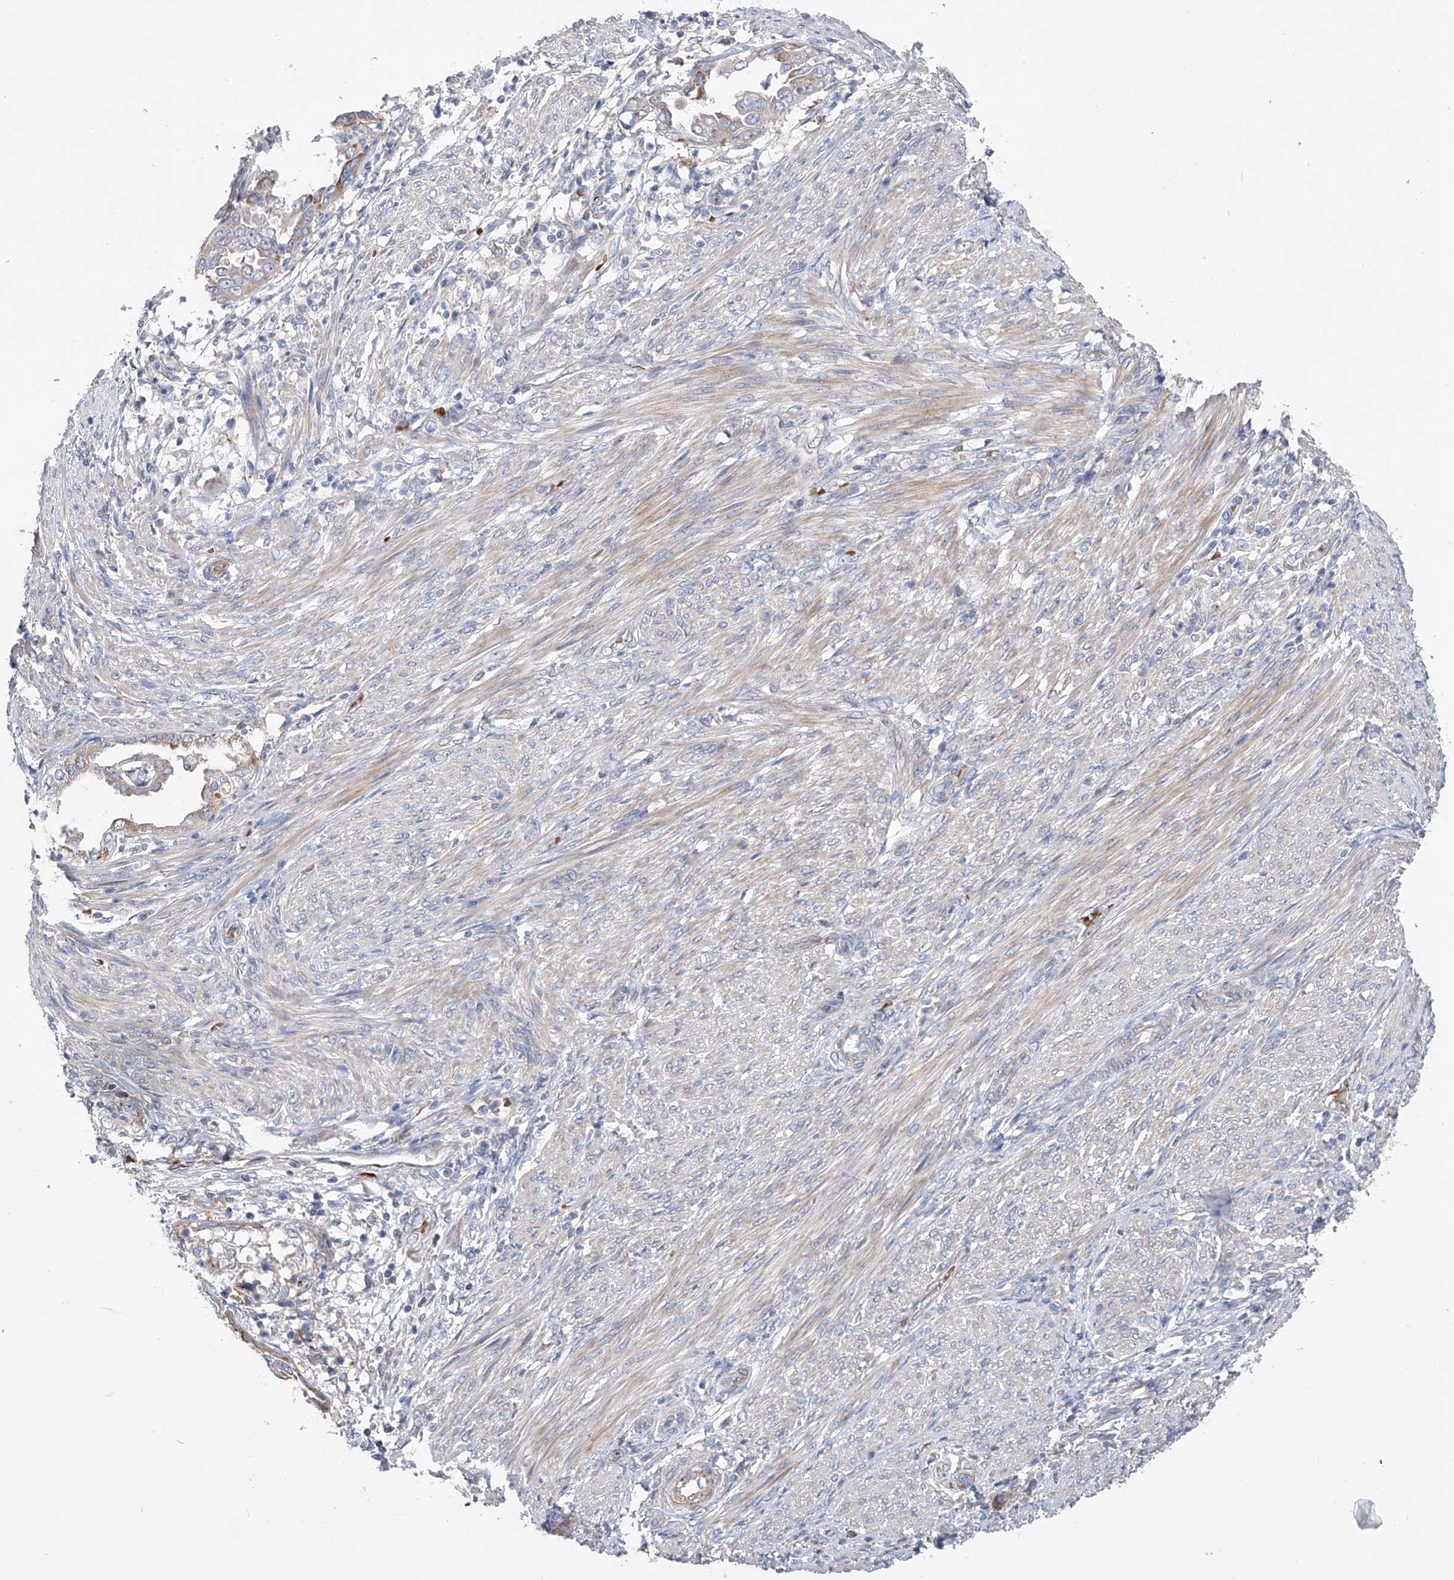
{"staining": {"intensity": "weak", "quantity": "<25%", "location": "cytoplasmic/membranous"}, "tissue": "endometrial cancer", "cell_type": "Tumor cells", "image_type": "cancer", "snomed": [{"axis": "morphology", "description": "Adenocarcinoma, NOS"}, {"axis": "topography", "description": "Endometrium"}], "caption": "Human adenocarcinoma (endometrial) stained for a protein using IHC reveals no staining in tumor cells.", "gene": "NFATC4", "patient": {"sex": "female", "age": 85}}